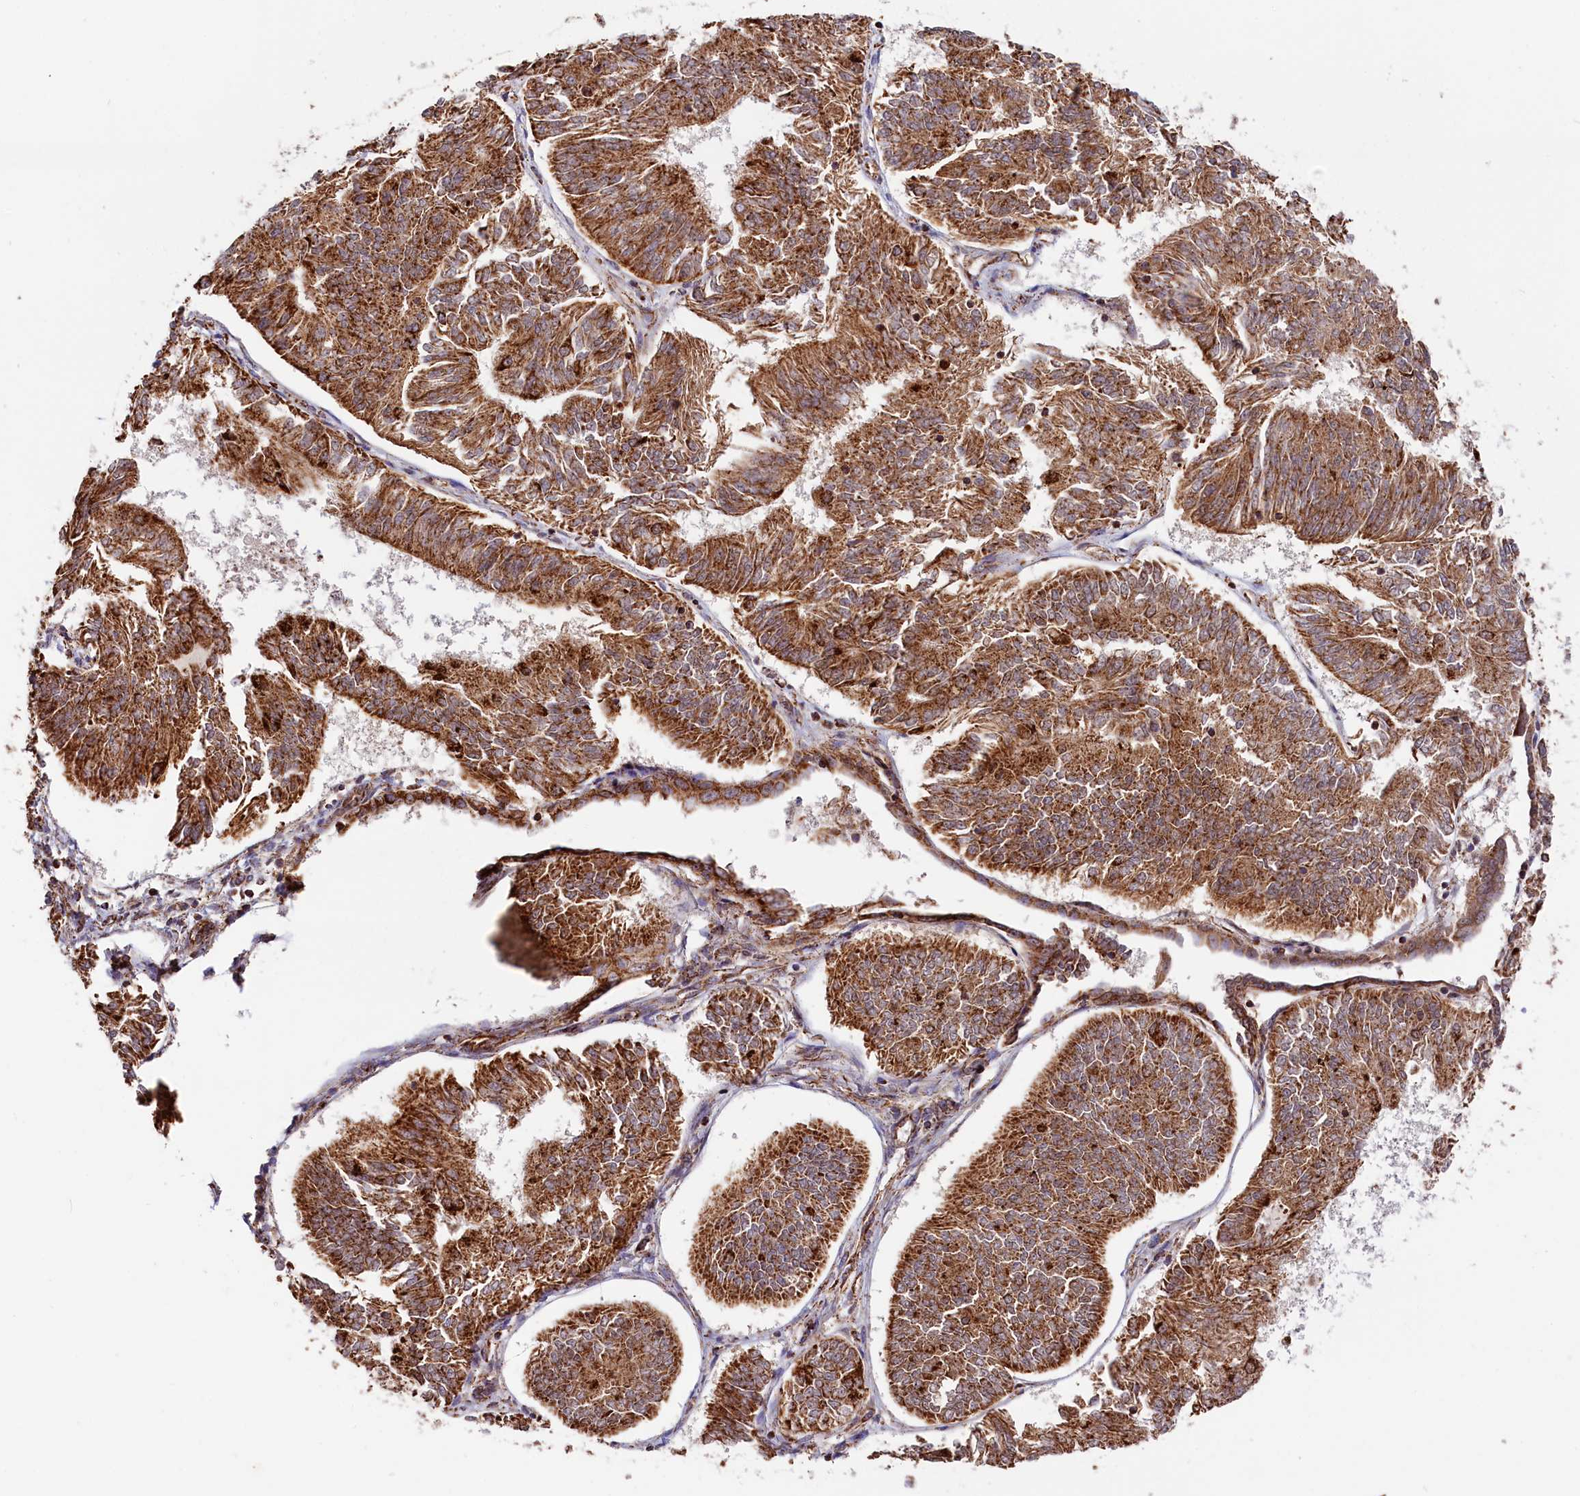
{"staining": {"intensity": "strong", "quantity": ">75%", "location": "cytoplasmic/membranous"}, "tissue": "endometrial cancer", "cell_type": "Tumor cells", "image_type": "cancer", "snomed": [{"axis": "morphology", "description": "Adenocarcinoma, NOS"}, {"axis": "topography", "description": "Endometrium"}], "caption": "Tumor cells reveal strong cytoplasmic/membranous expression in approximately >75% of cells in adenocarcinoma (endometrial). (DAB IHC with brightfield microscopy, high magnification).", "gene": "MACROD1", "patient": {"sex": "female", "age": 58}}